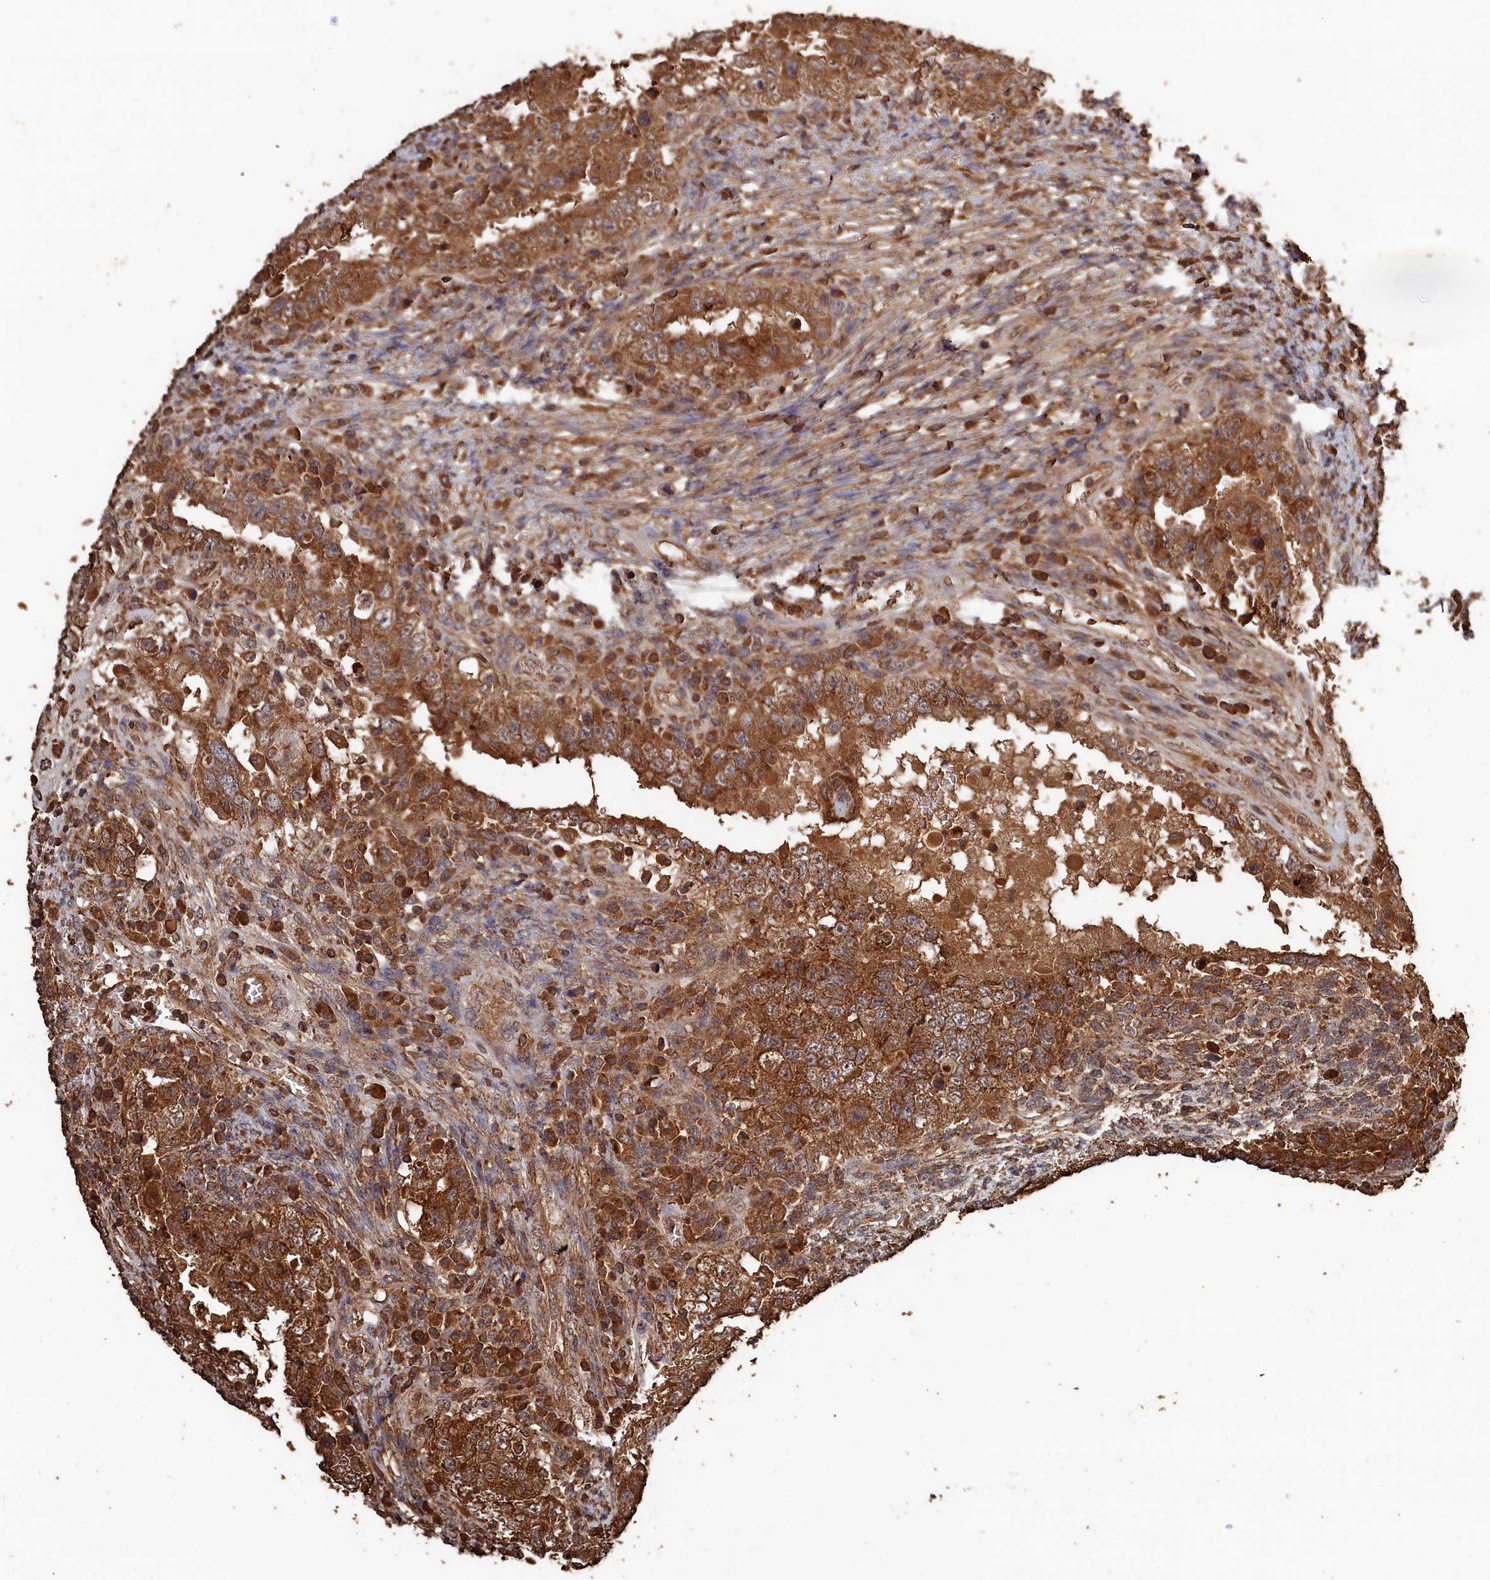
{"staining": {"intensity": "moderate", "quantity": ">75%", "location": "cytoplasmic/membranous"}, "tissue": "testis cancer", "cell_type": "Tumor cells", "image_type": "cancer", "snomed": [{"axis": "morphology", "description": "Carcinoma, Embryonal, NOS"}, {"axis": "topography", "description": "Testis"}], "caption": "Testis cancer stained for a protein (brown) exhibits moderate cytoplasmic/membranous positive positivity in about >75% of tumor cells.", "gene": "SNX33", "patient": {"sex": "male", "age": 26}}